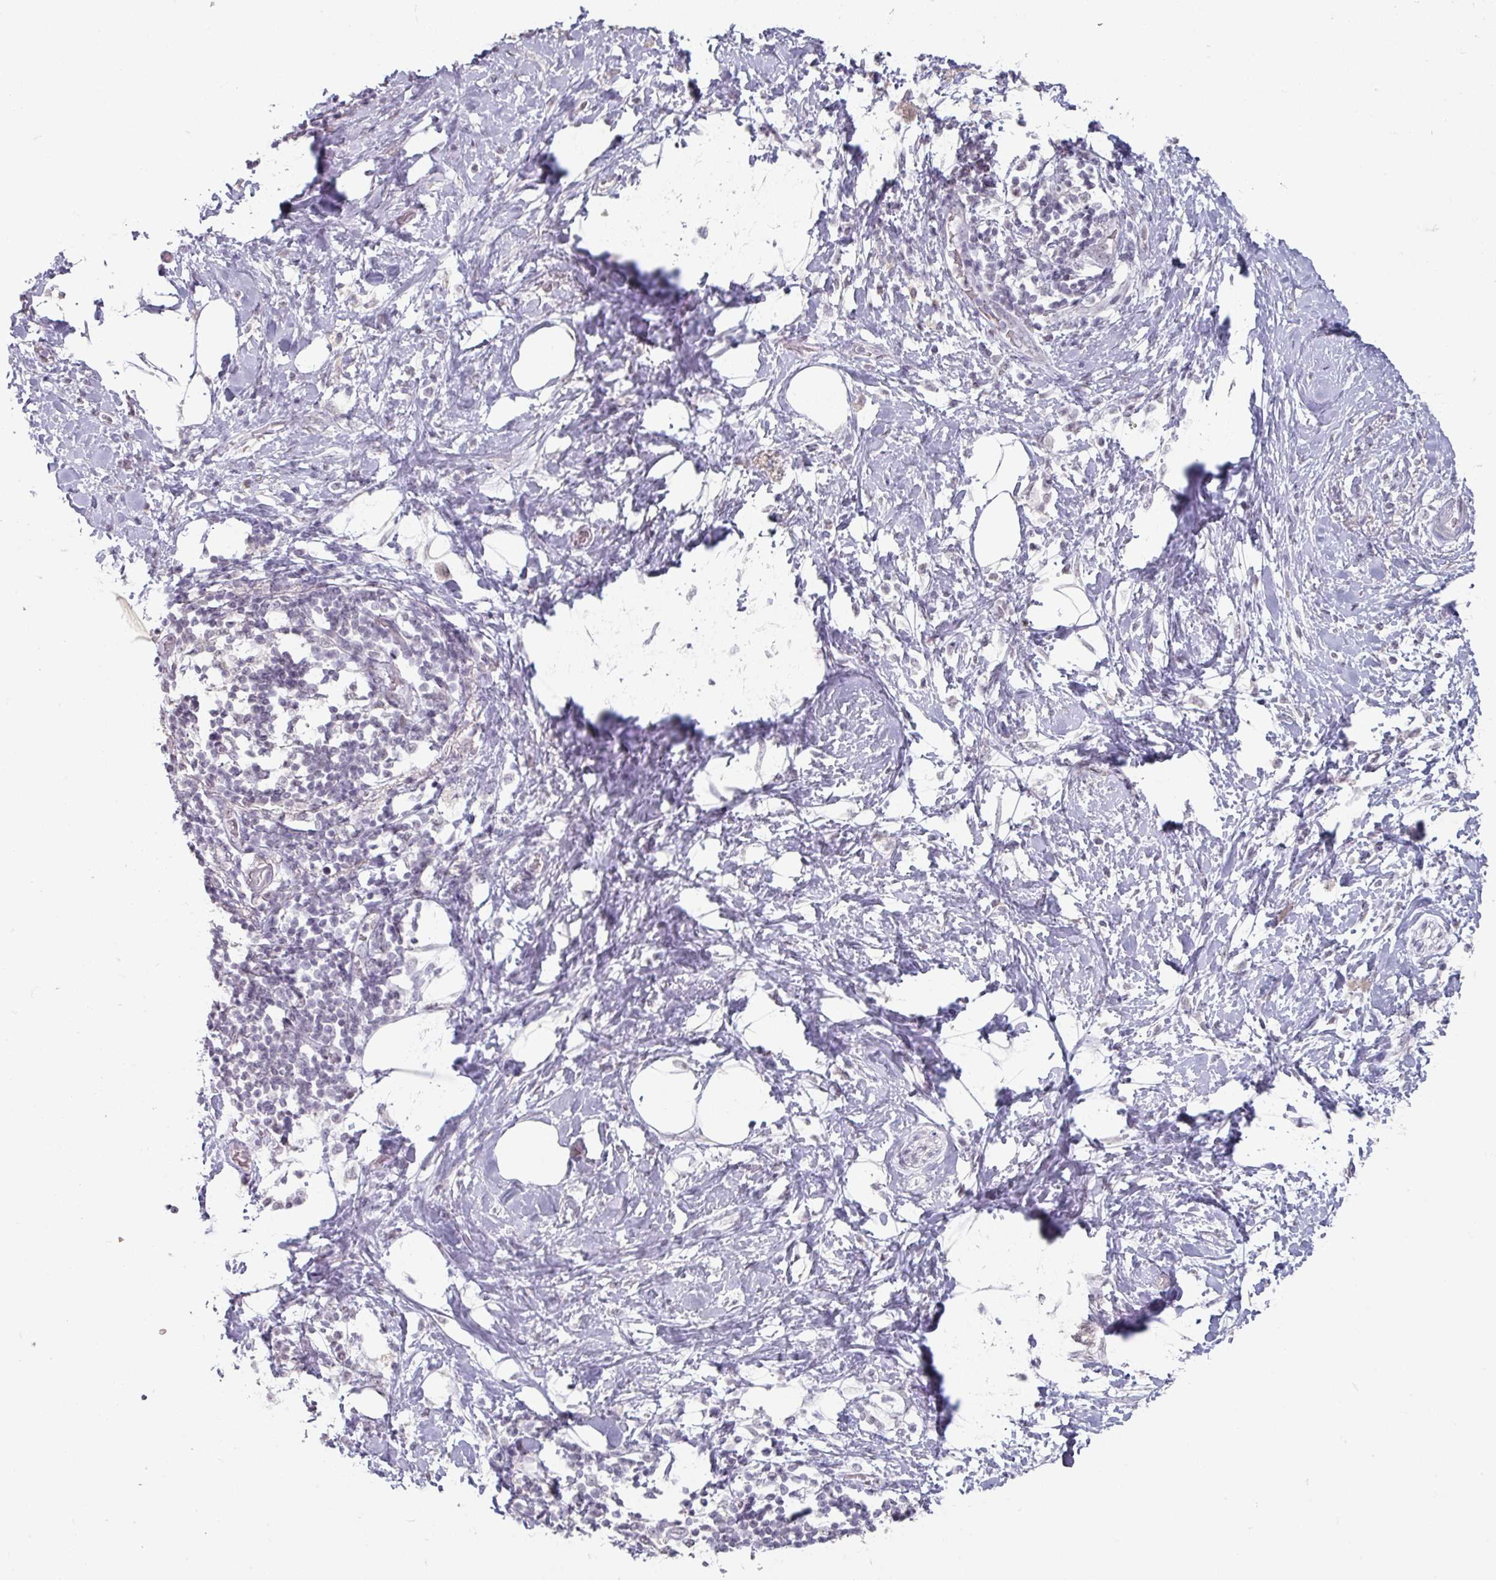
{"staining": {"intensity": "negative", "quantity": "none", "location": "none"}, "tissue": "adipose tissue", "cell_type": "Adipocytes", "image_type": "normal", "snomed": [{"axis": "morphology", "description": "Normal tissue, NOS"}, {"axis": "morphology", "description": "Adenocarcinoma, NOS"}, {"axis": "topography", "description": "Duodenum"}, {"axis": "topography", "description": "Peripheral nerve tissue"}], "caption": "This is a histopathology image of immunohistochemistry (IHC) staining of unremarkable adipose tissue, which shows no positivity in adipocytes.", "gene": "SPRR1A", "patient": {"sex": "female", "age": 60}}